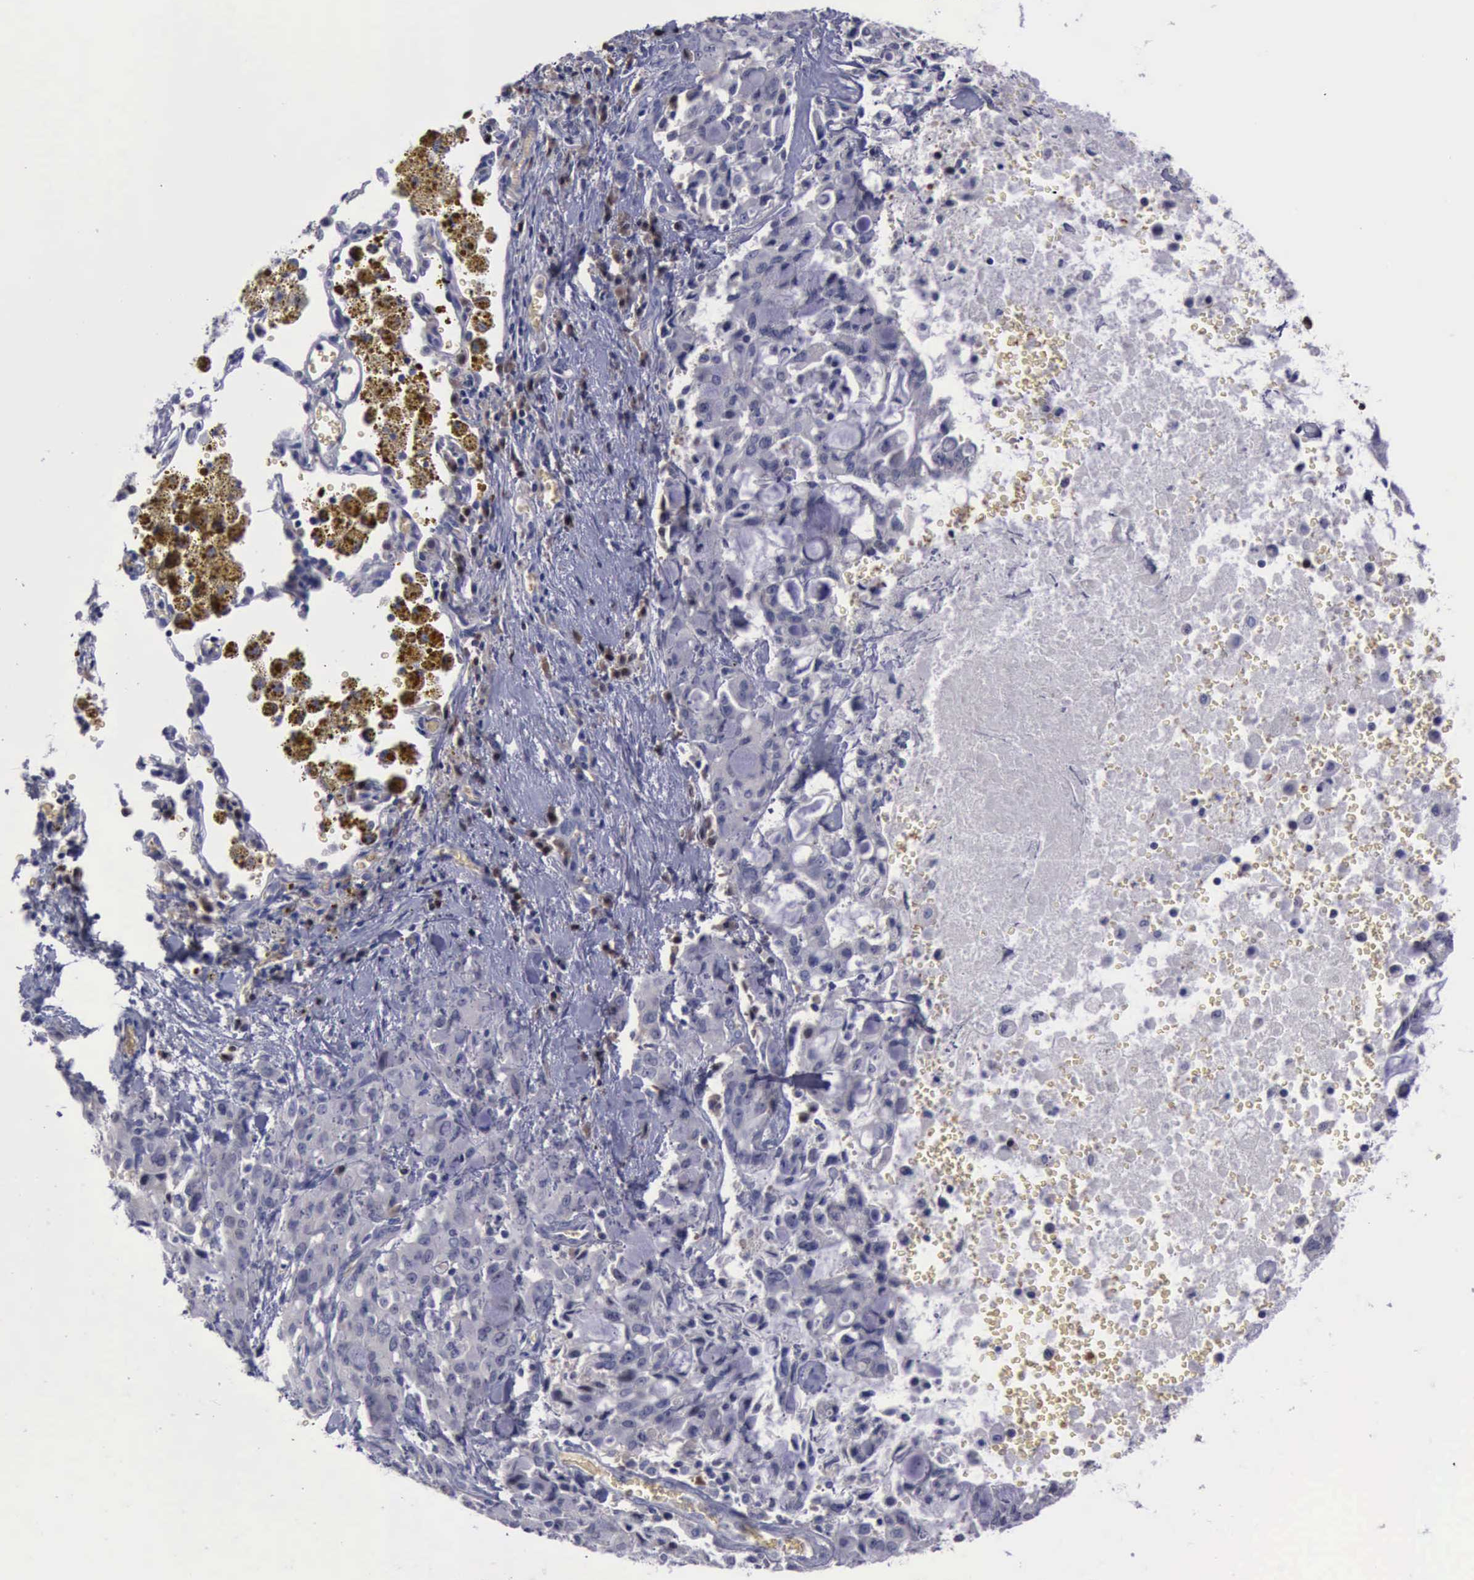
{"staining": {"intensity": "negative", "quantity": "none", "location": "none"}, "tissue": "lung cancer", "cell_type": "Tumor cells", "image_type": "cancer", "snomed": [{"axis": "morphology", "description": "Adenocarcinoma, NOS"}, {"axis": "topography", "description": "Lung"}], "caption": "Image shows no protein positivity in tumor cells of adenocarcinoma (lung) tissue. Nuclei are stained in blue.", "gene": "CEP128", "patient": {"sex": "female", "age": 44}}